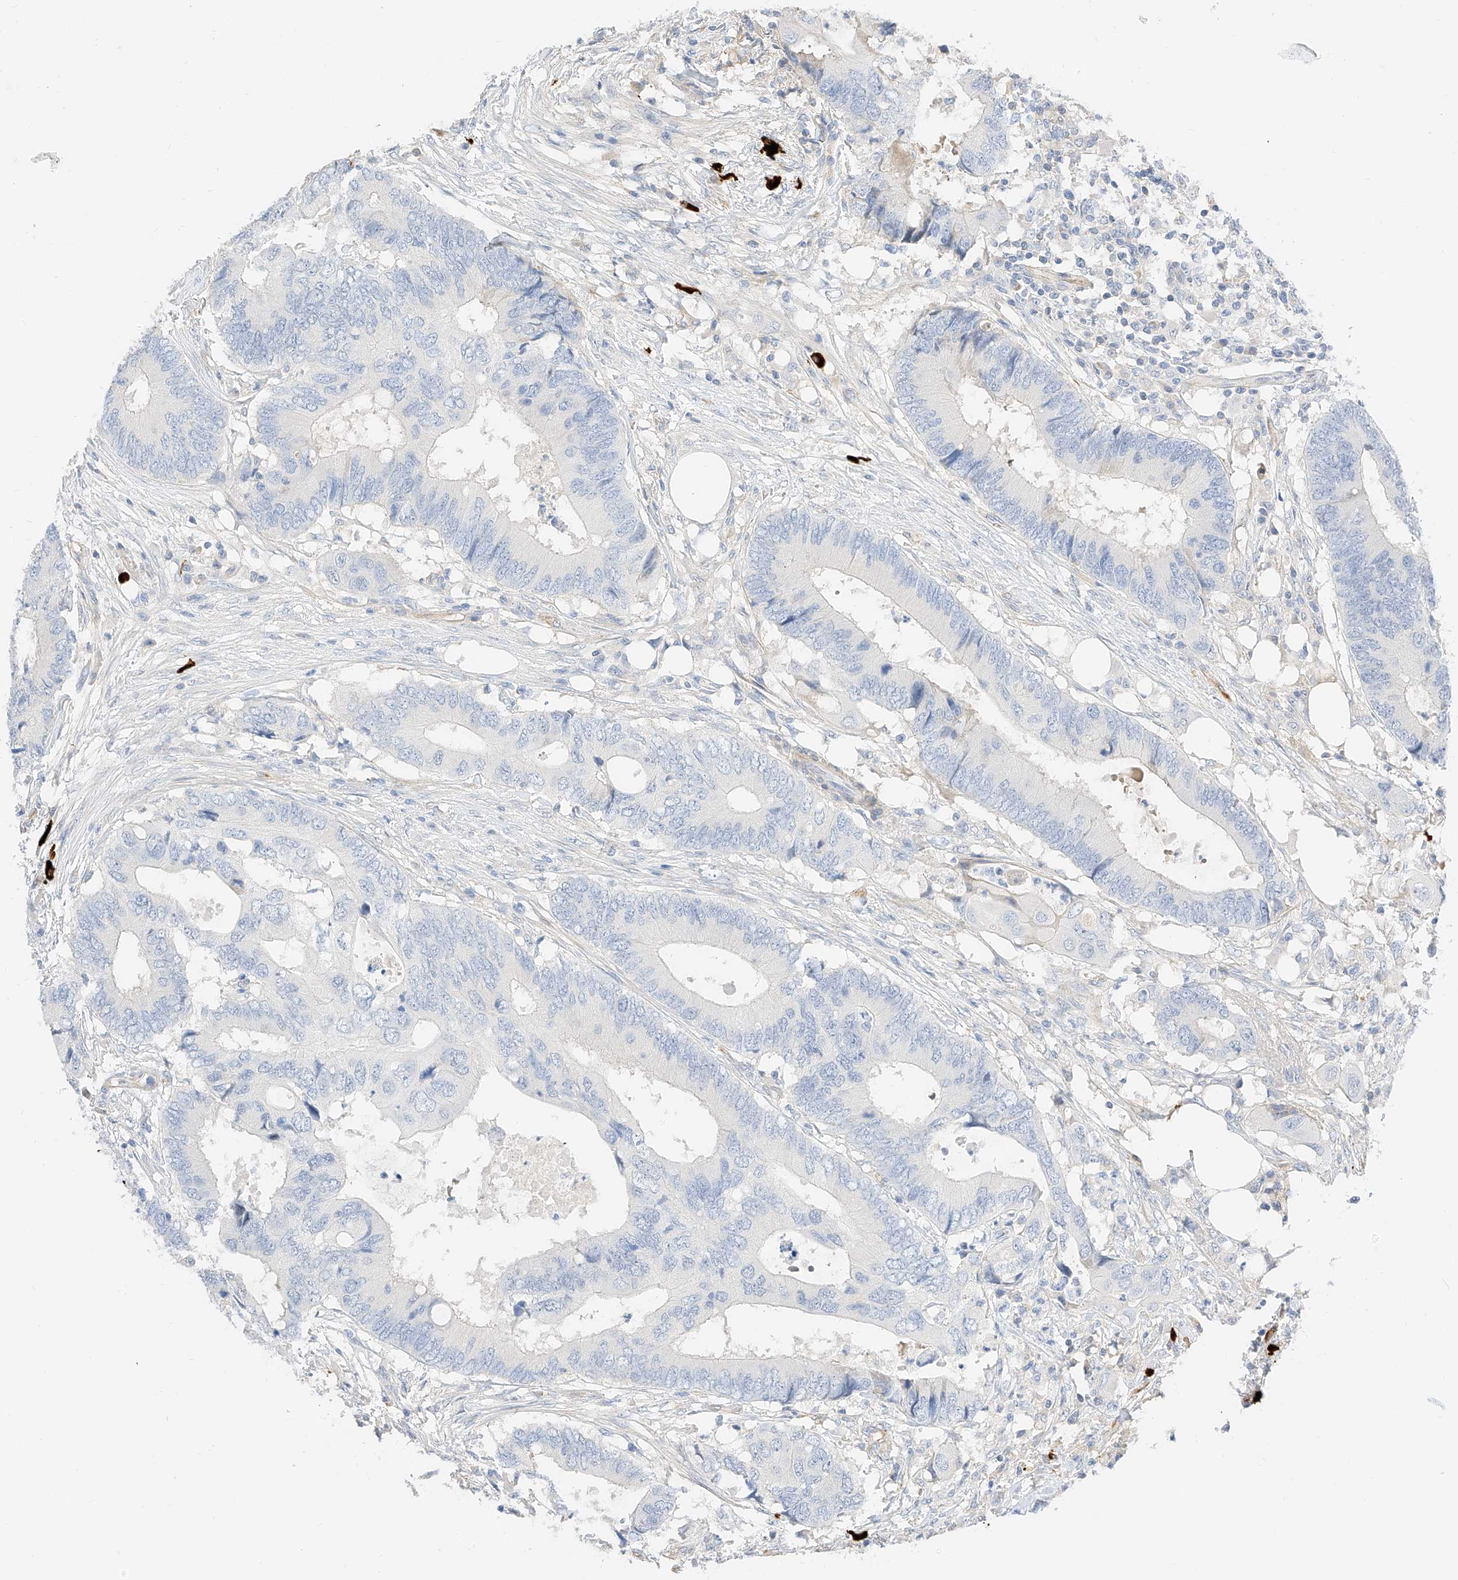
{"staining": {"intensity": "negative", "quantity": "none", "location": "none"}, "tissue": "colorectal cancer", "cell_type": "Tumor cells", "image_type": "cancer", "snomed": [{"axis": "morphology", "description": "Adenocarcinoma, NOS"}, {"axis": "topography", "description": "Colon"}], "caption": "Immunohistochemistry (IHC) micrograph of neoplastic tissue: human colorectal cancer stained with DAB (3,3'-diaminobenzidine) demonstrates no significant protein positivity in tumor cells. (Brightfield microscopy of DAB (3,3'-diaminobenzidine) immunohistochemistry (IHC) at high magnification).", "gene": "CDCP2", "patient": {"sex": "male", "age": 71}}